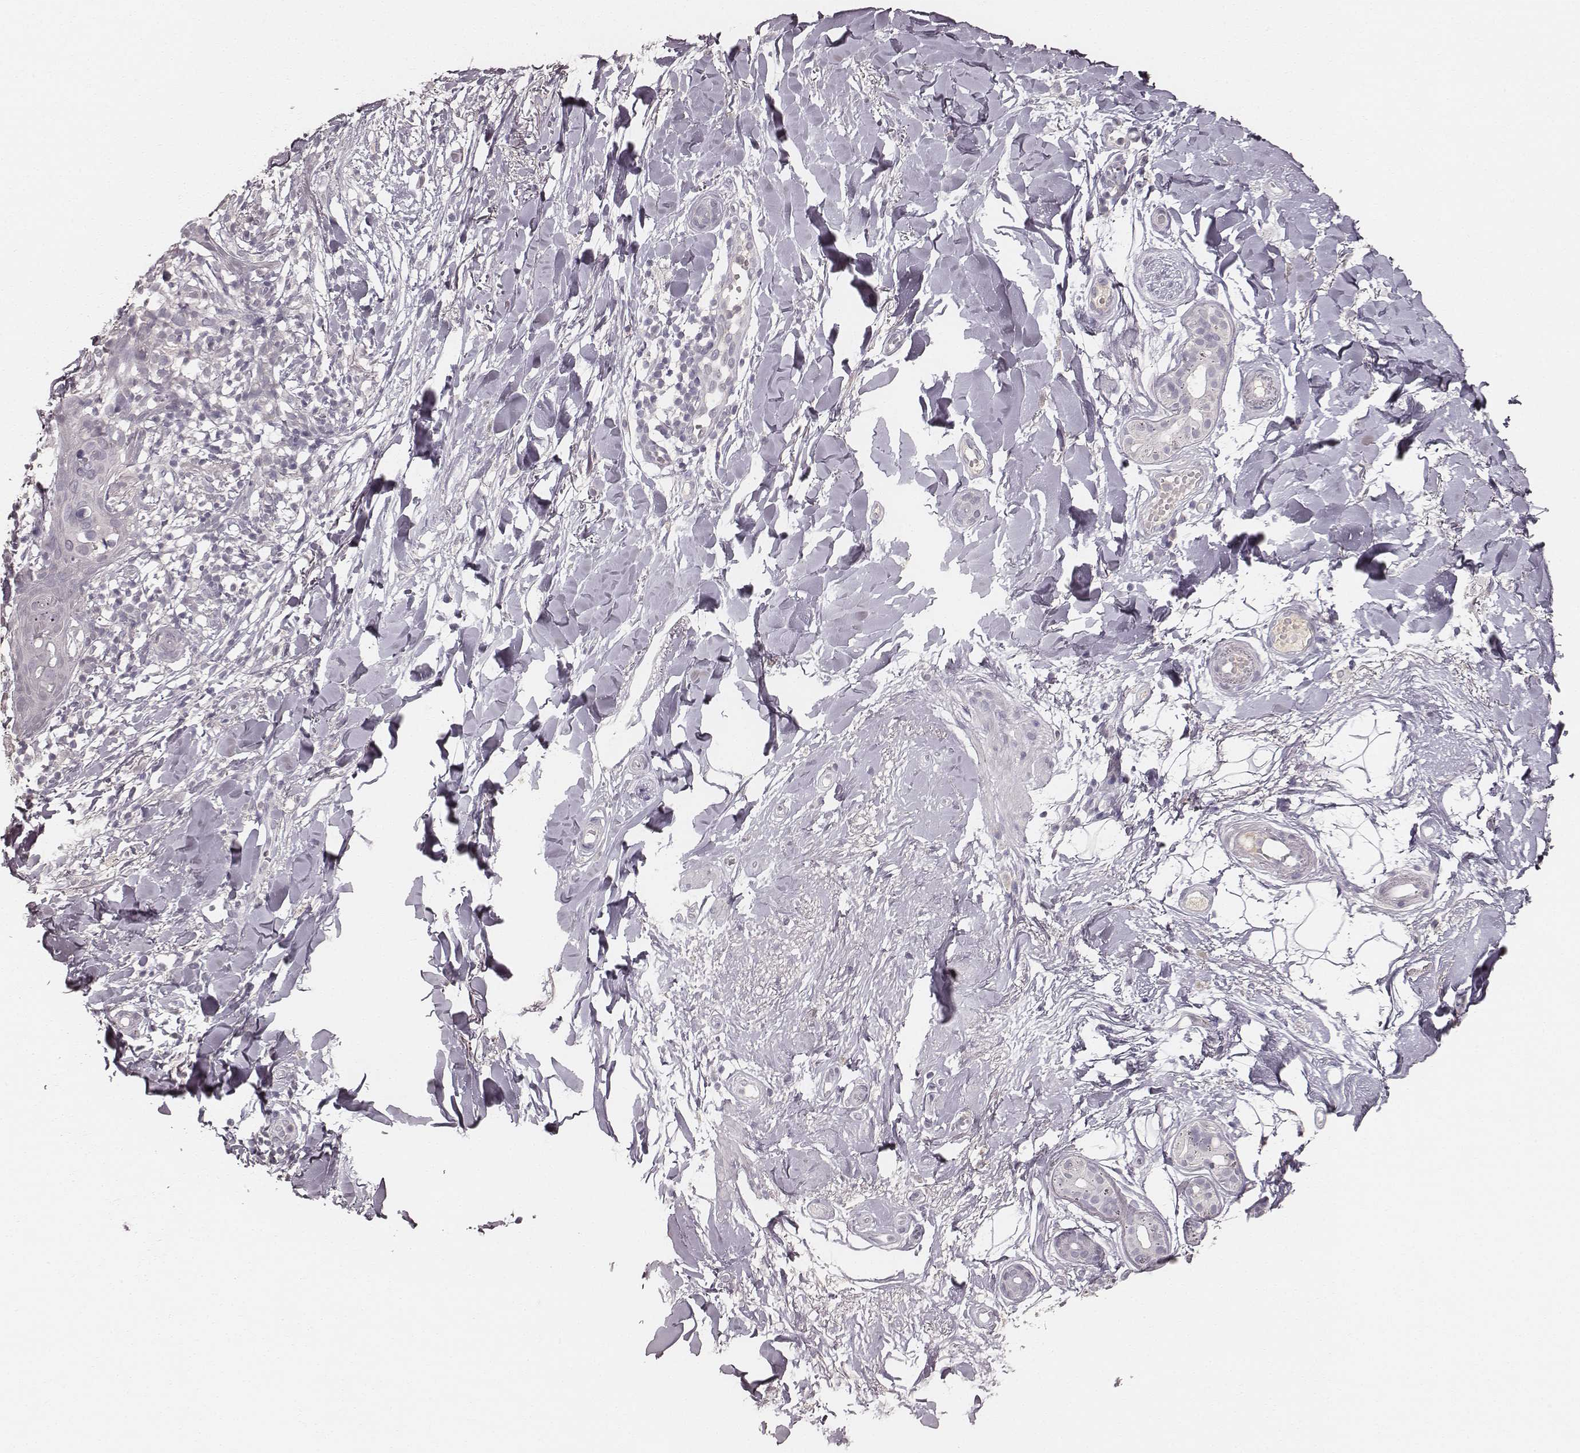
{"staining": {"intensity": "negative", "quantity": "none", "location": "none"}, "tissue": "skin cancer", "cell_type": "Tumor cells", "image_type": "cancer", "snomed": [{"axis": "morphology", "description": "Normal tissue, NOS"}, {"axis": "morphology", "description": "Basal cell carcinoma"}, {"axis": "topography", "description": "Skin"}], "caption": "The IHC micrograph has no significant positivity in tumor cells of skin basal cell carcinoma tissue. Nuclei are stained in blue.", "gene": "LY6K", "patient": {"sex": "male", "age": 84}}